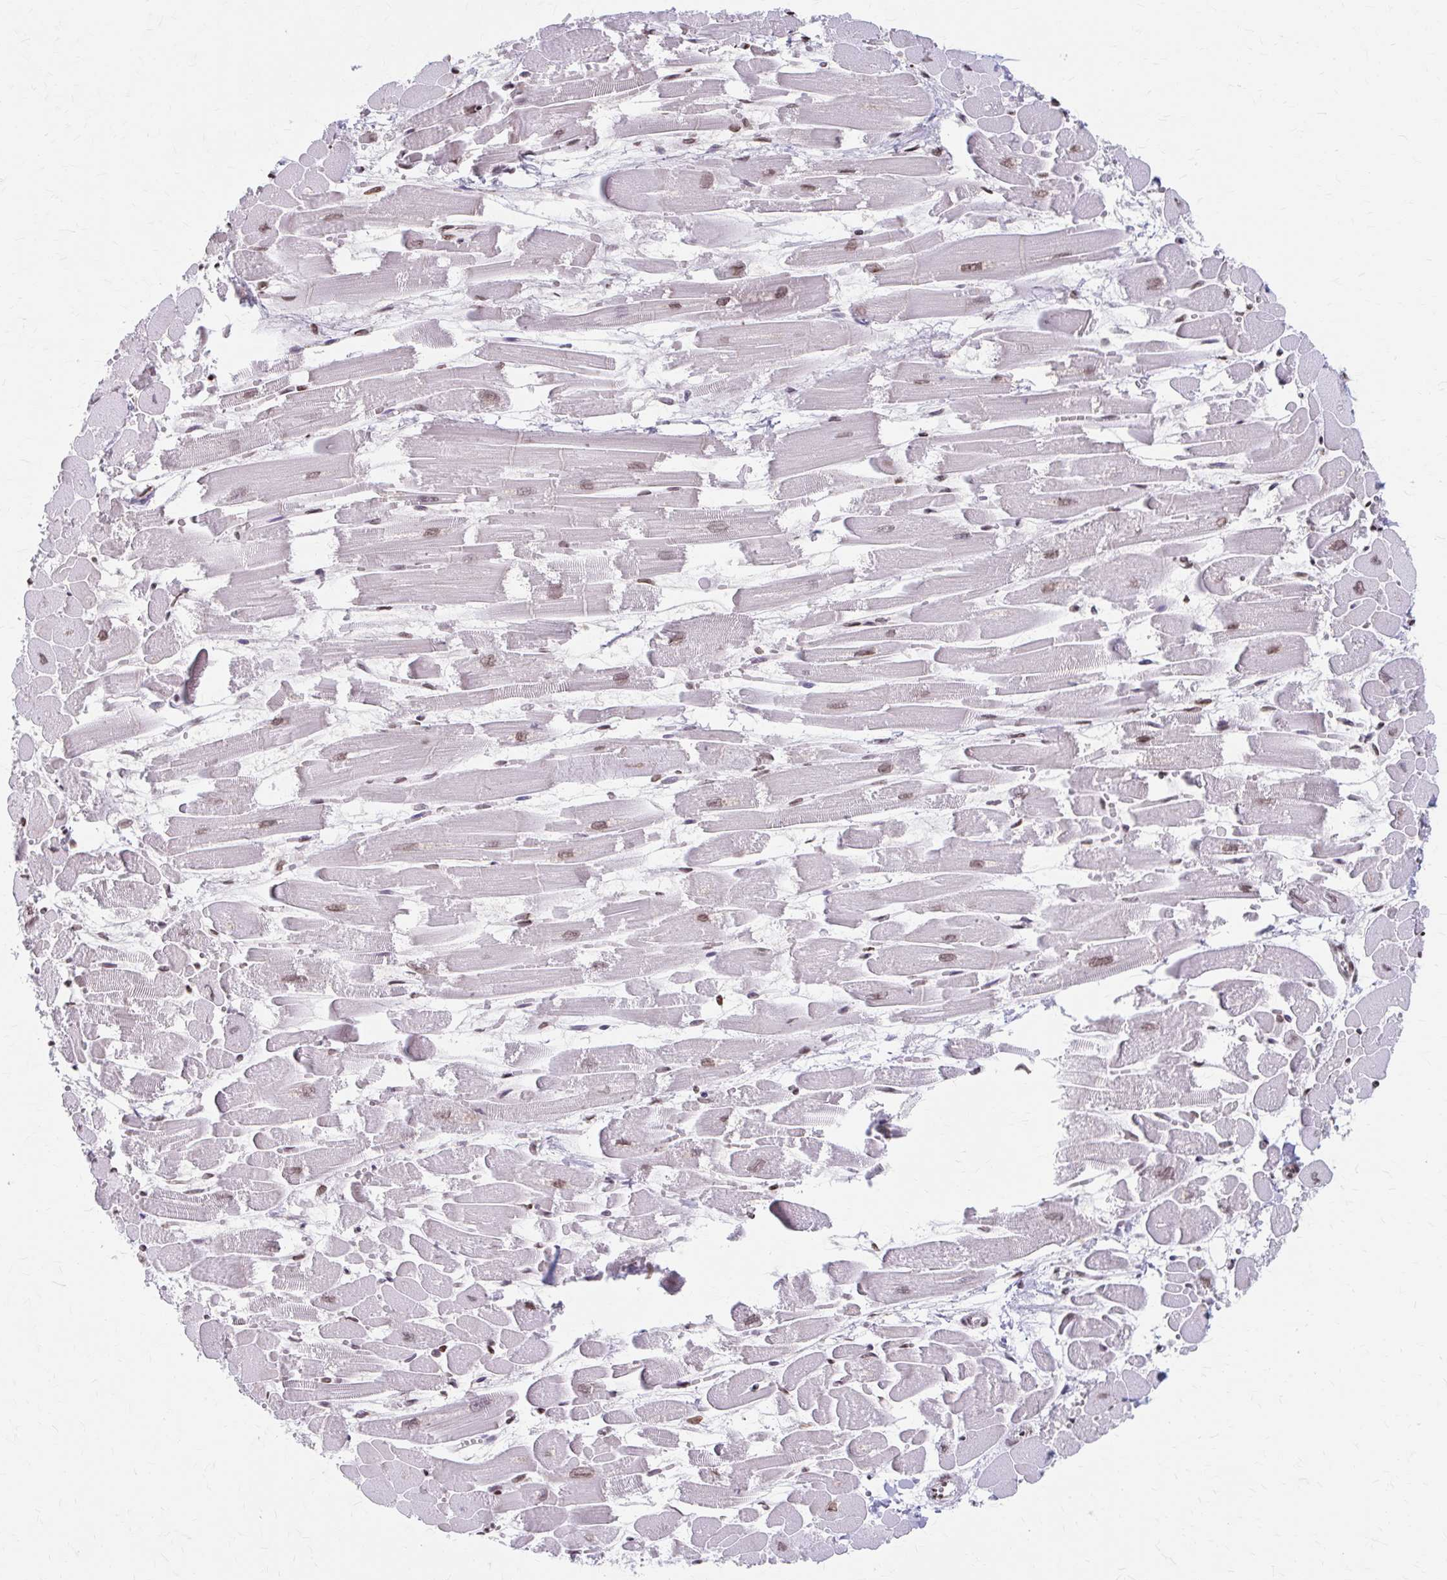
{"staining": {"intensity": "moderate", "quantity": ">75%", "location": "nuclear"}, "tissue": "heart muscle", "cell_type": "Cardiomyocytes", "image_type": "normal", "snomed": [{"axis": "morphology", "description": "Normal tissue, NOS"}, {"axis": "topography", "description": "Heart"}], "caption": "DAB immunohistochemical staining of unremarkable heart muscle displays moderate nuclear protein staining in about >75% of cardiomyocytes. (DAB (3,3'-diaminobenzidine) IHC with brightfield microscopy, high magnification).", "gene": "ORC3", "patient": {"sex": "female", "age": 52}}